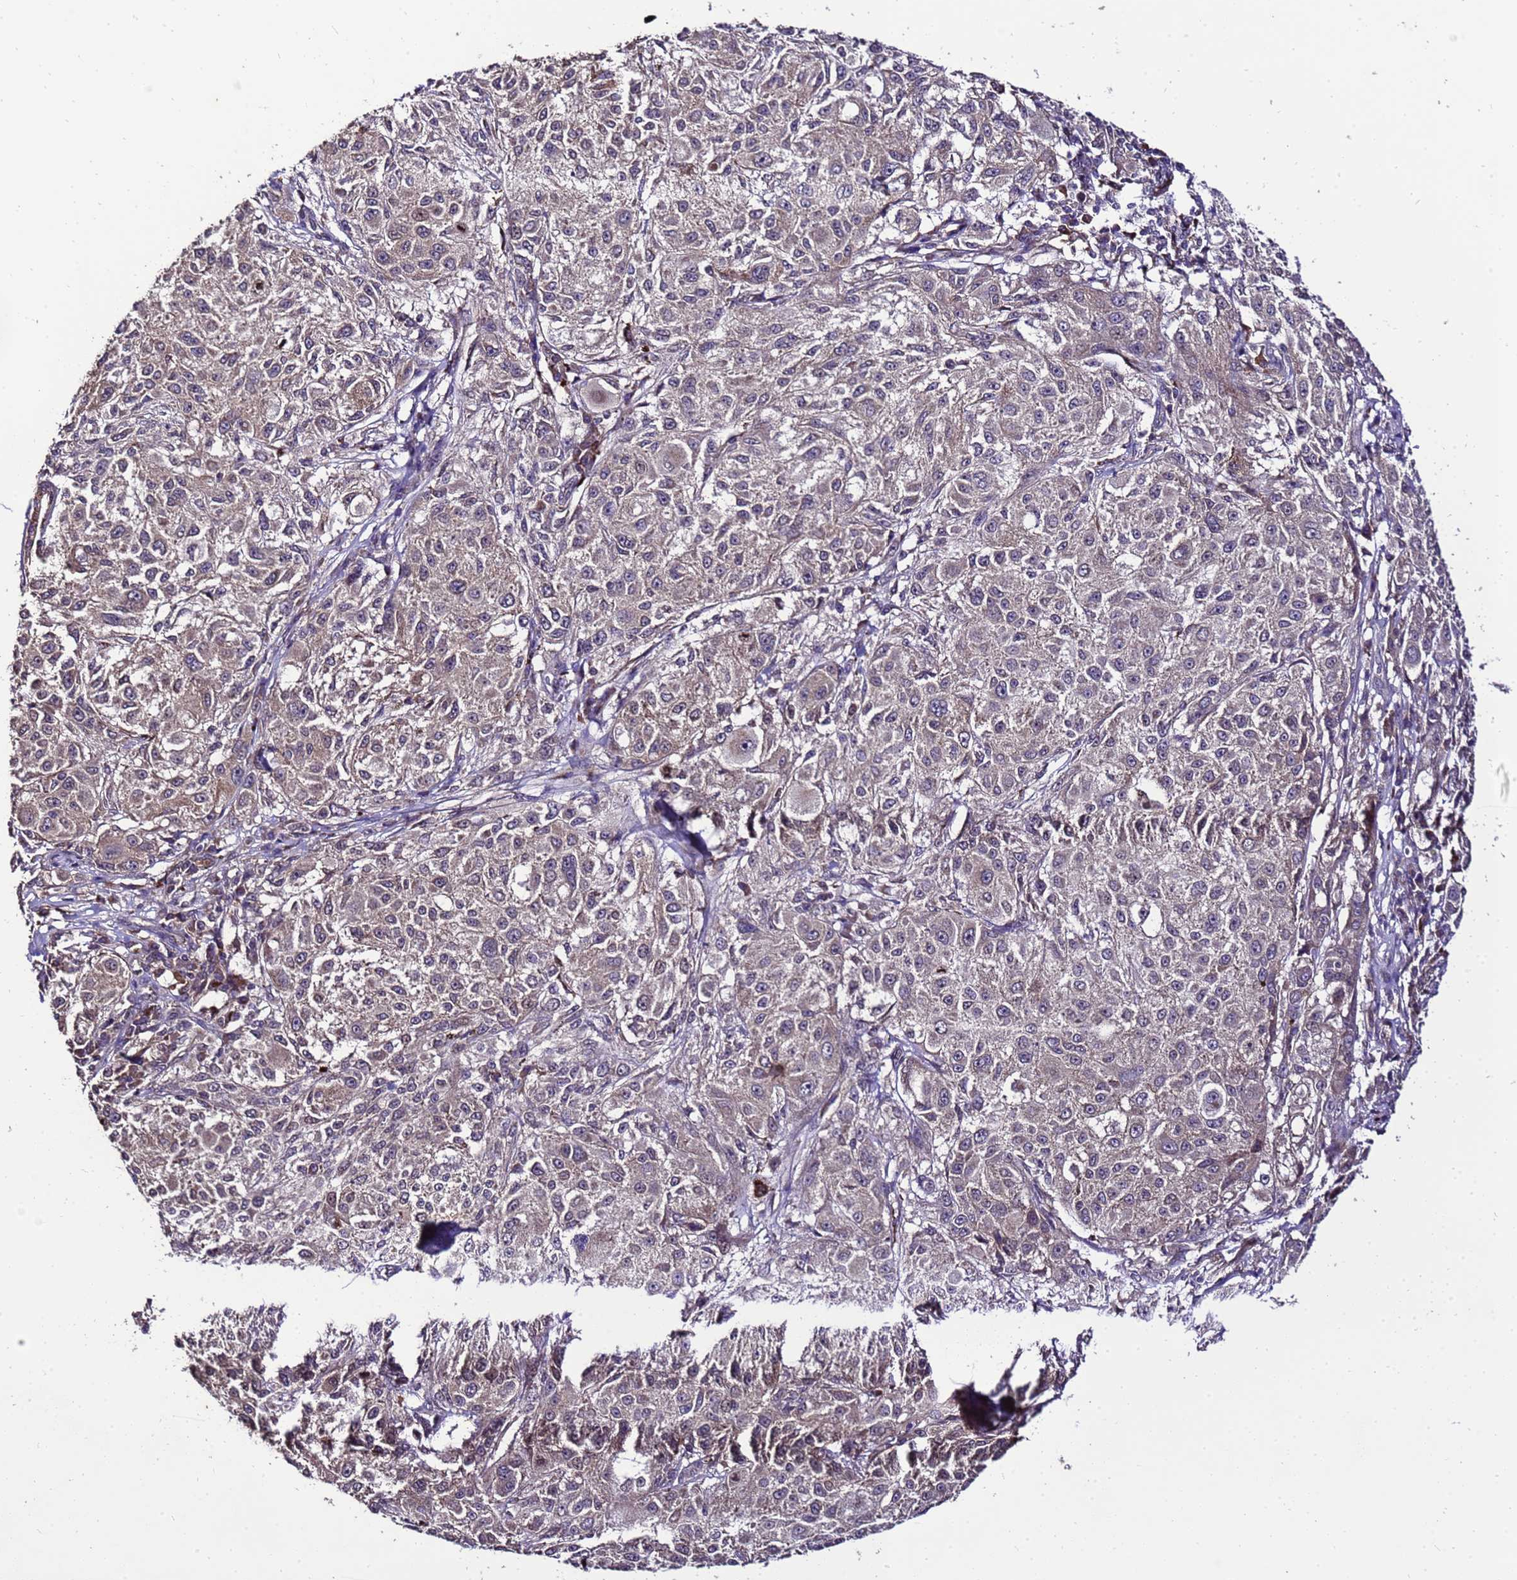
{"staining": {"intensity": "weak", "quantity": "25%-75%", "location": "cytoplasmic/membranous"}, "tissue": "melanoma", "cell_type": "Tumor cells", "image_type": "cancer", "snomed": [{"axis": "morphology", "description": "Necrosis, NOS"}, {"axis": "morphology", "description": "Malignant melanoma, NOS"}, {"axis": "topography", "description": "Skin"}], "caption": "Malignant melanoma stained for a protein (brown) displays weak cytoplasmic/membranous positive staining in about 25%-75% of tumor cells.", "gene": "ZNF329", "patient": {"sex": "female", "age": 87}}